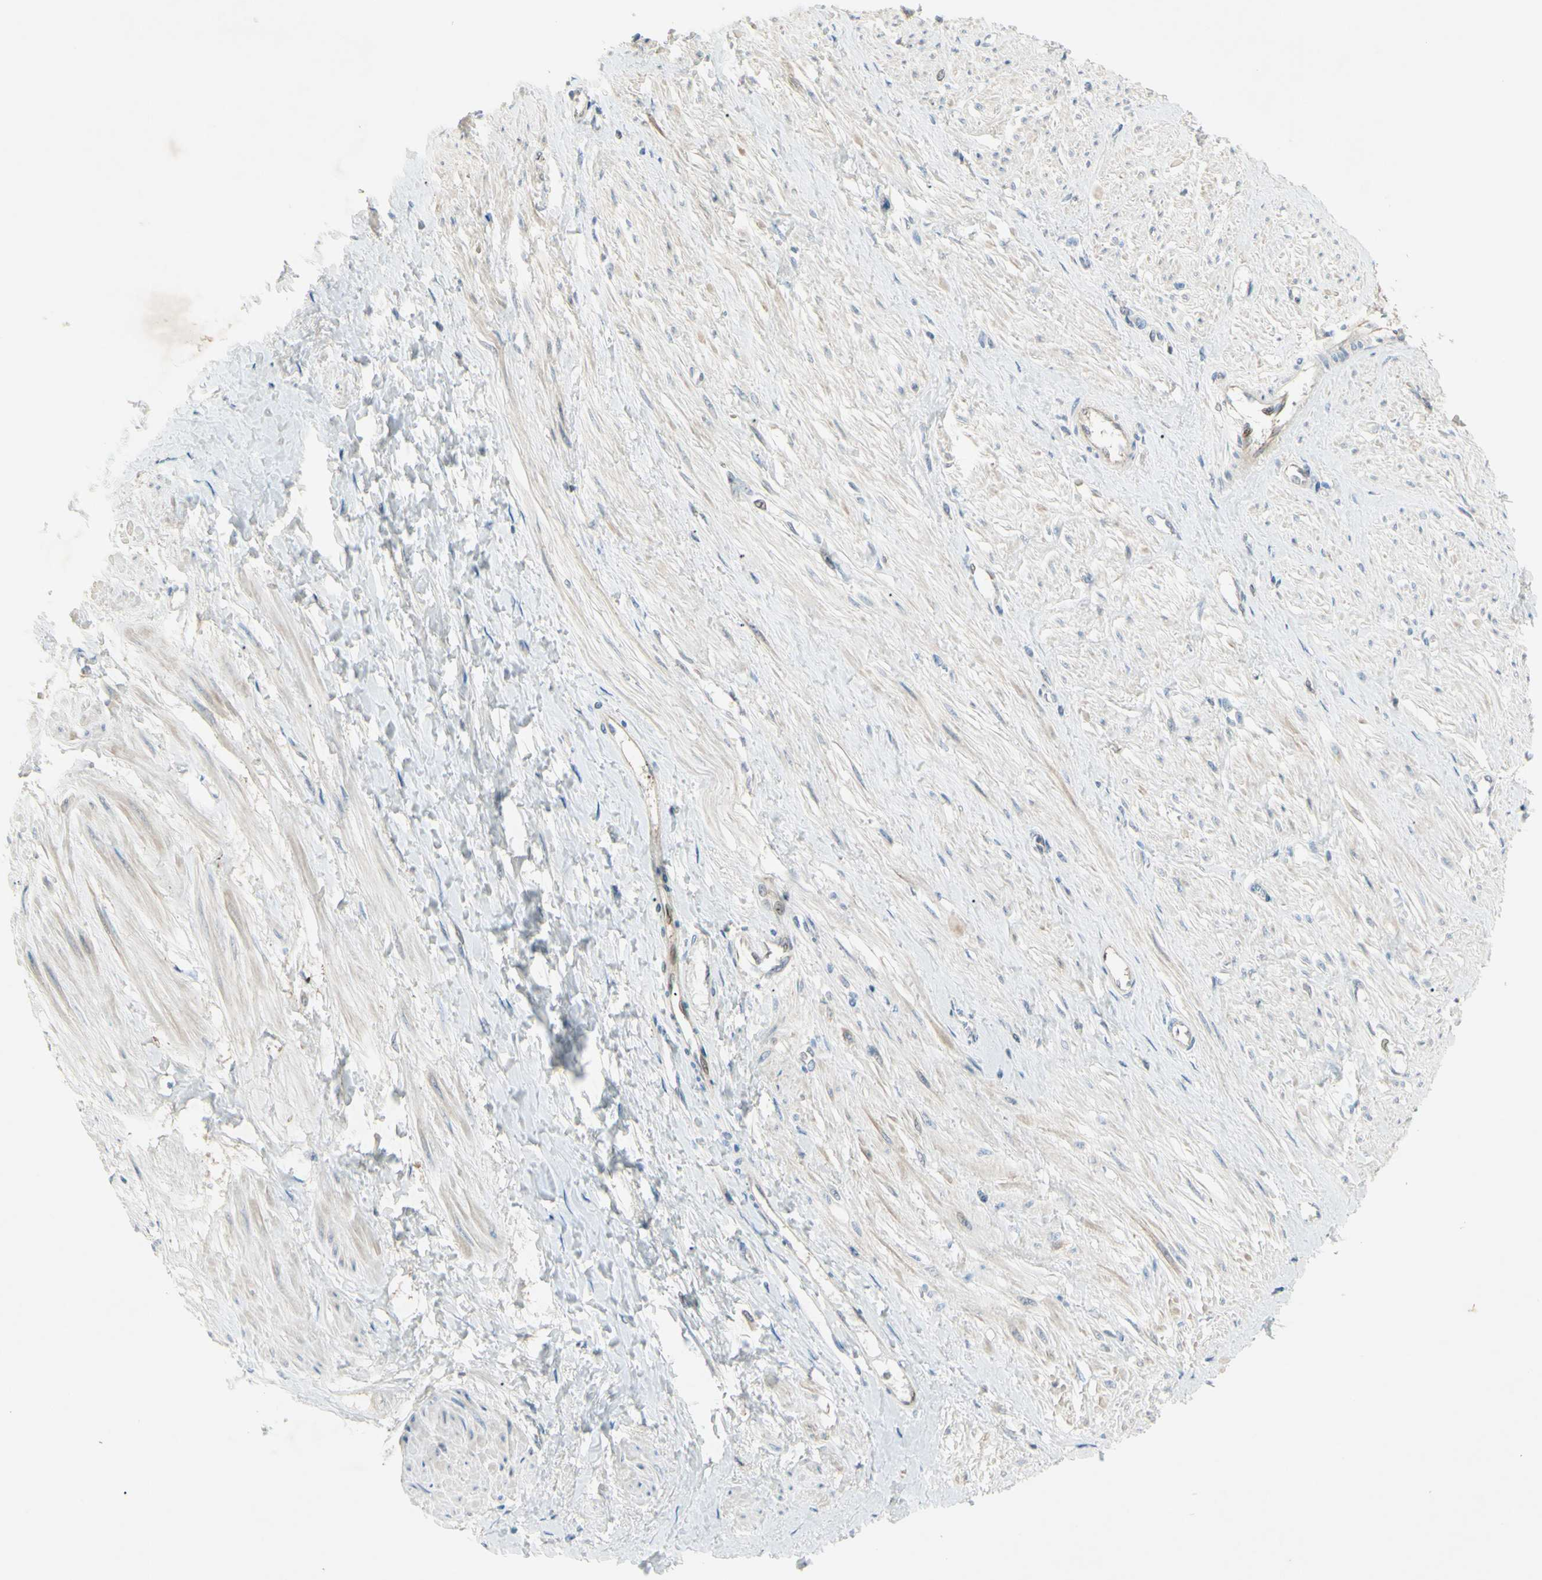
{"staining": {"intensity": "weak", "quantity": "25%-75%", "location": "cytoplasmic/membranous"}, "tissue": "smooth muscle", "cell_type": "Smooth muscle cells", "image_type": "normal", "snomed": [{"axis": "morphology", "description": "Normal tissue, NOS"}, {"axis": "topography", "description": "Smooth muscle"}, {"axis": "topography", "description": "Uterus"}], "caption": "Brown immunohistochemical staining in benign smooth muscle demonstrates weak cytoplasmic/membranous expression in about 25%-75% of smooth muscle cells.", "gene": "C1orf159", "patient": {"sex": "female", "age": 39}}